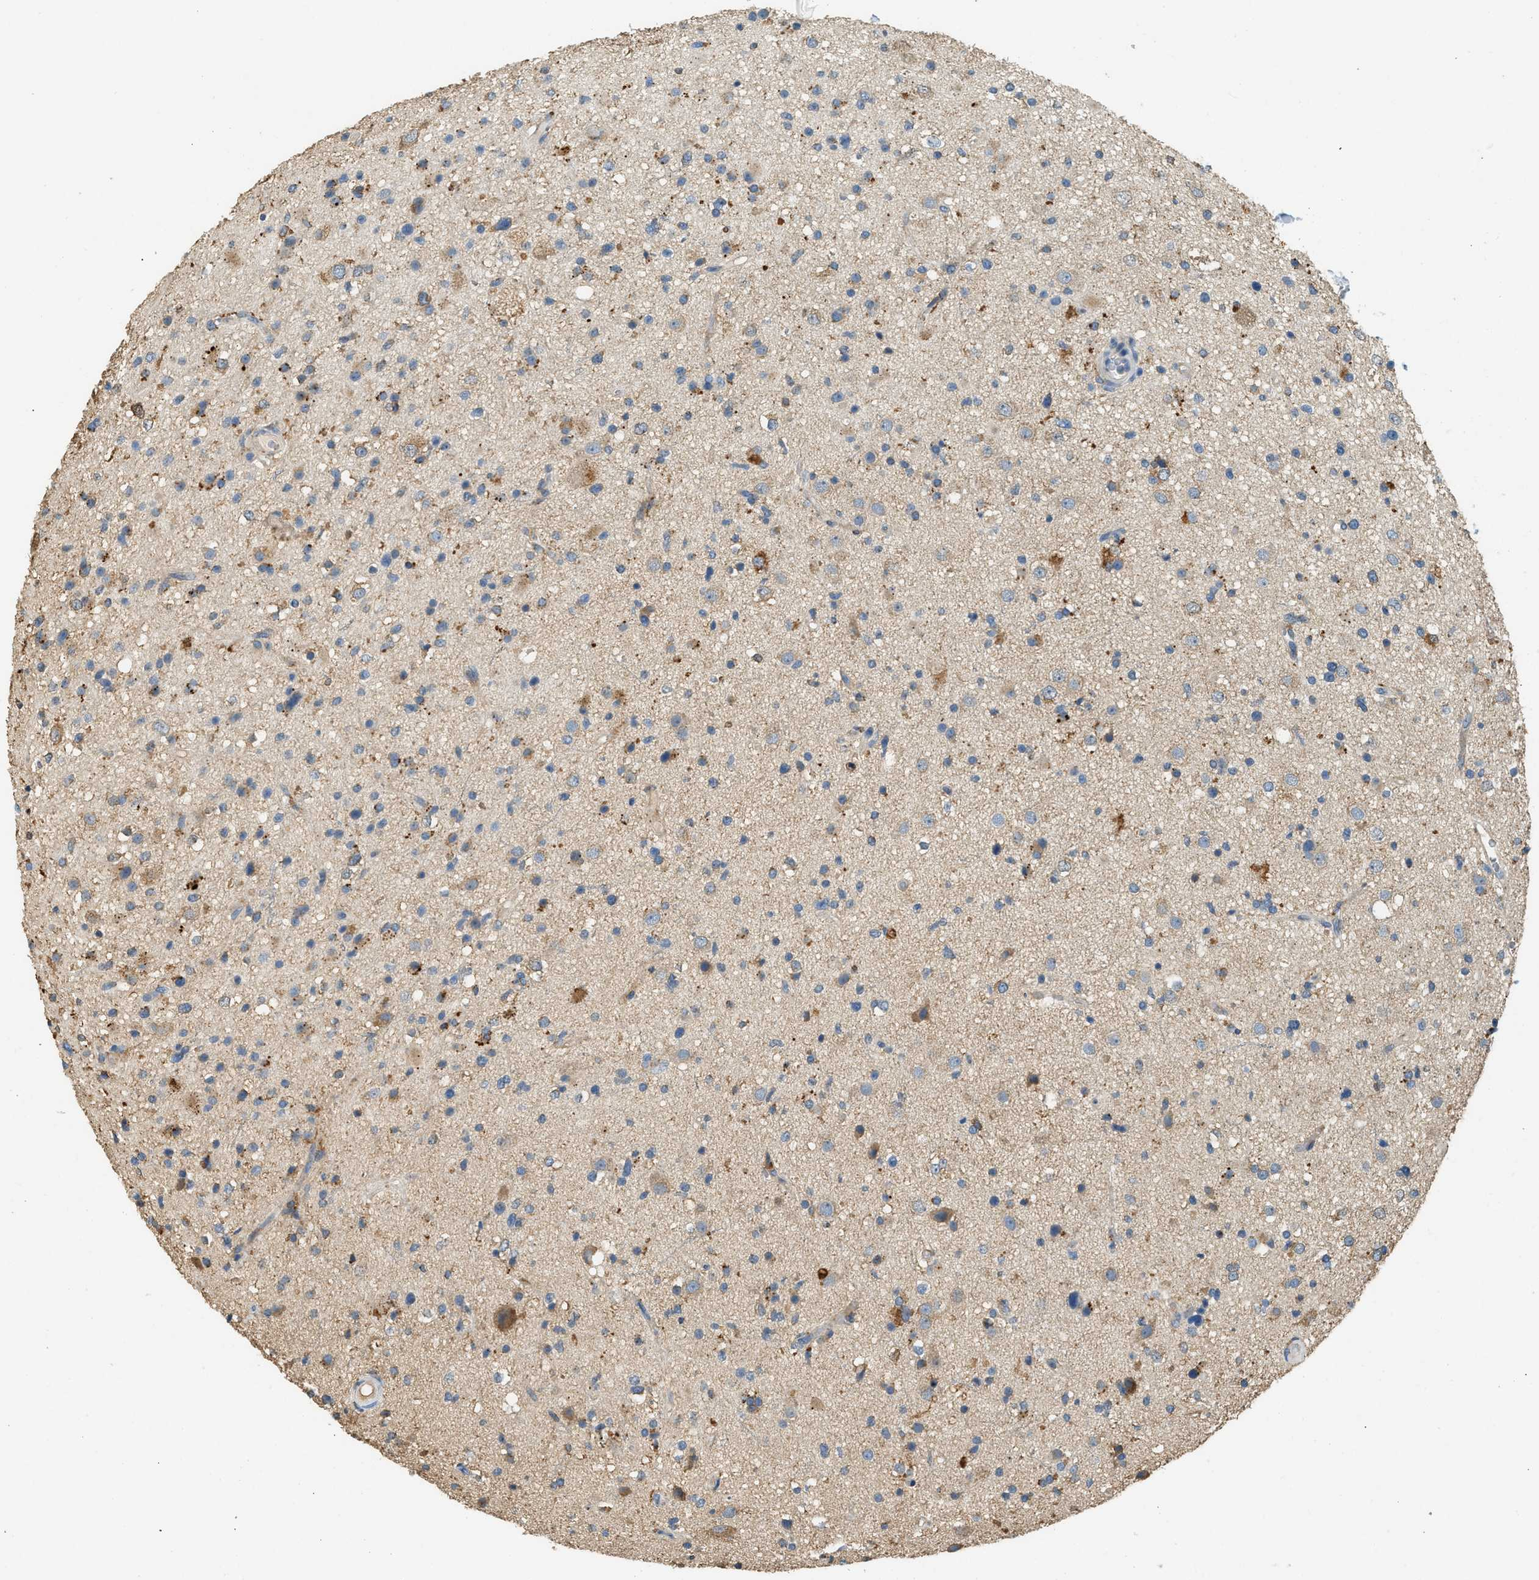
{"staining": {"intensity": "moderate", "quantity": "25%-75%", "location": "cytoplasmic/membranous"}, "tissue": "glioma", "cell_type": "Tumor cells", "image_type": "cancer", "snomed": [{"axis": "morphology", "description": "Glioma, malignant, High grade"}, {"axis": "topography", "description": "Brain"}], "caption": "DAB (3,3'-diaminobenzidine) immunohistochemical staining of human high-grade glioma (malignant) reveals moderate cytoplasmic/membranous protein expression in approximately 25%-75% of tumor cells.", "gene": "CTSB", "patient": {"sex": "male", "age": 33}}